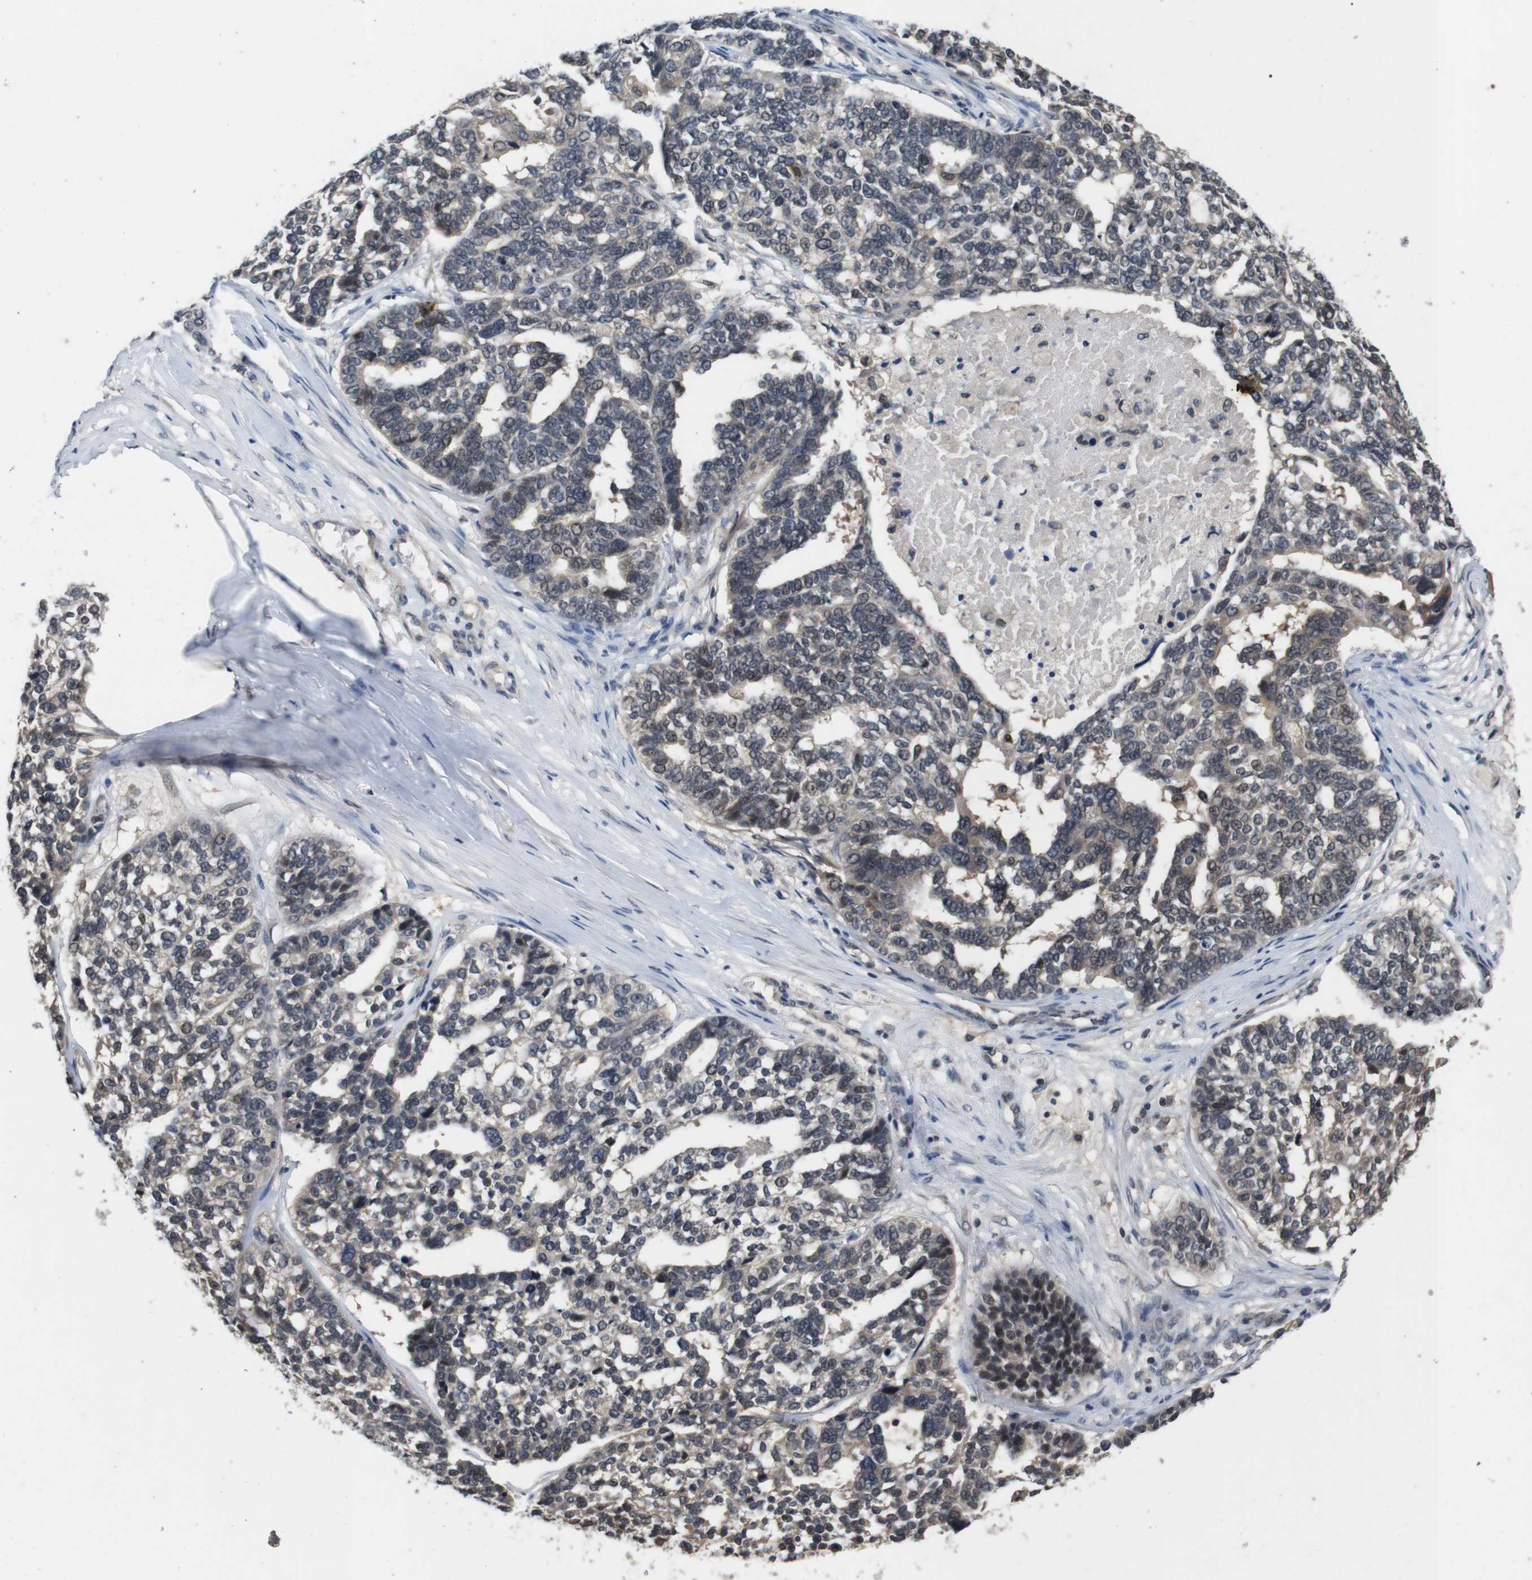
{"staining": {"intensity": "weak", "quantity": "<25%", "location": "cytoplasmic/membranous,nuclear"}, "tissue": "ovarian cancer", "cell_type": "Tumor cells", "image_type": "cancer", "snomed": [{"axis": "morphology", "description": "Cystadenocarcinoma, serous, NOS"}, {"axis": "topography", "description": "Ovary"}], "caption": "IHC of human ovarian cancer (serous cystadenocarcinoma) shows no expression in tumor cells.", "gene": "FADD", "patient": {"sex": "female", "age": 59}}